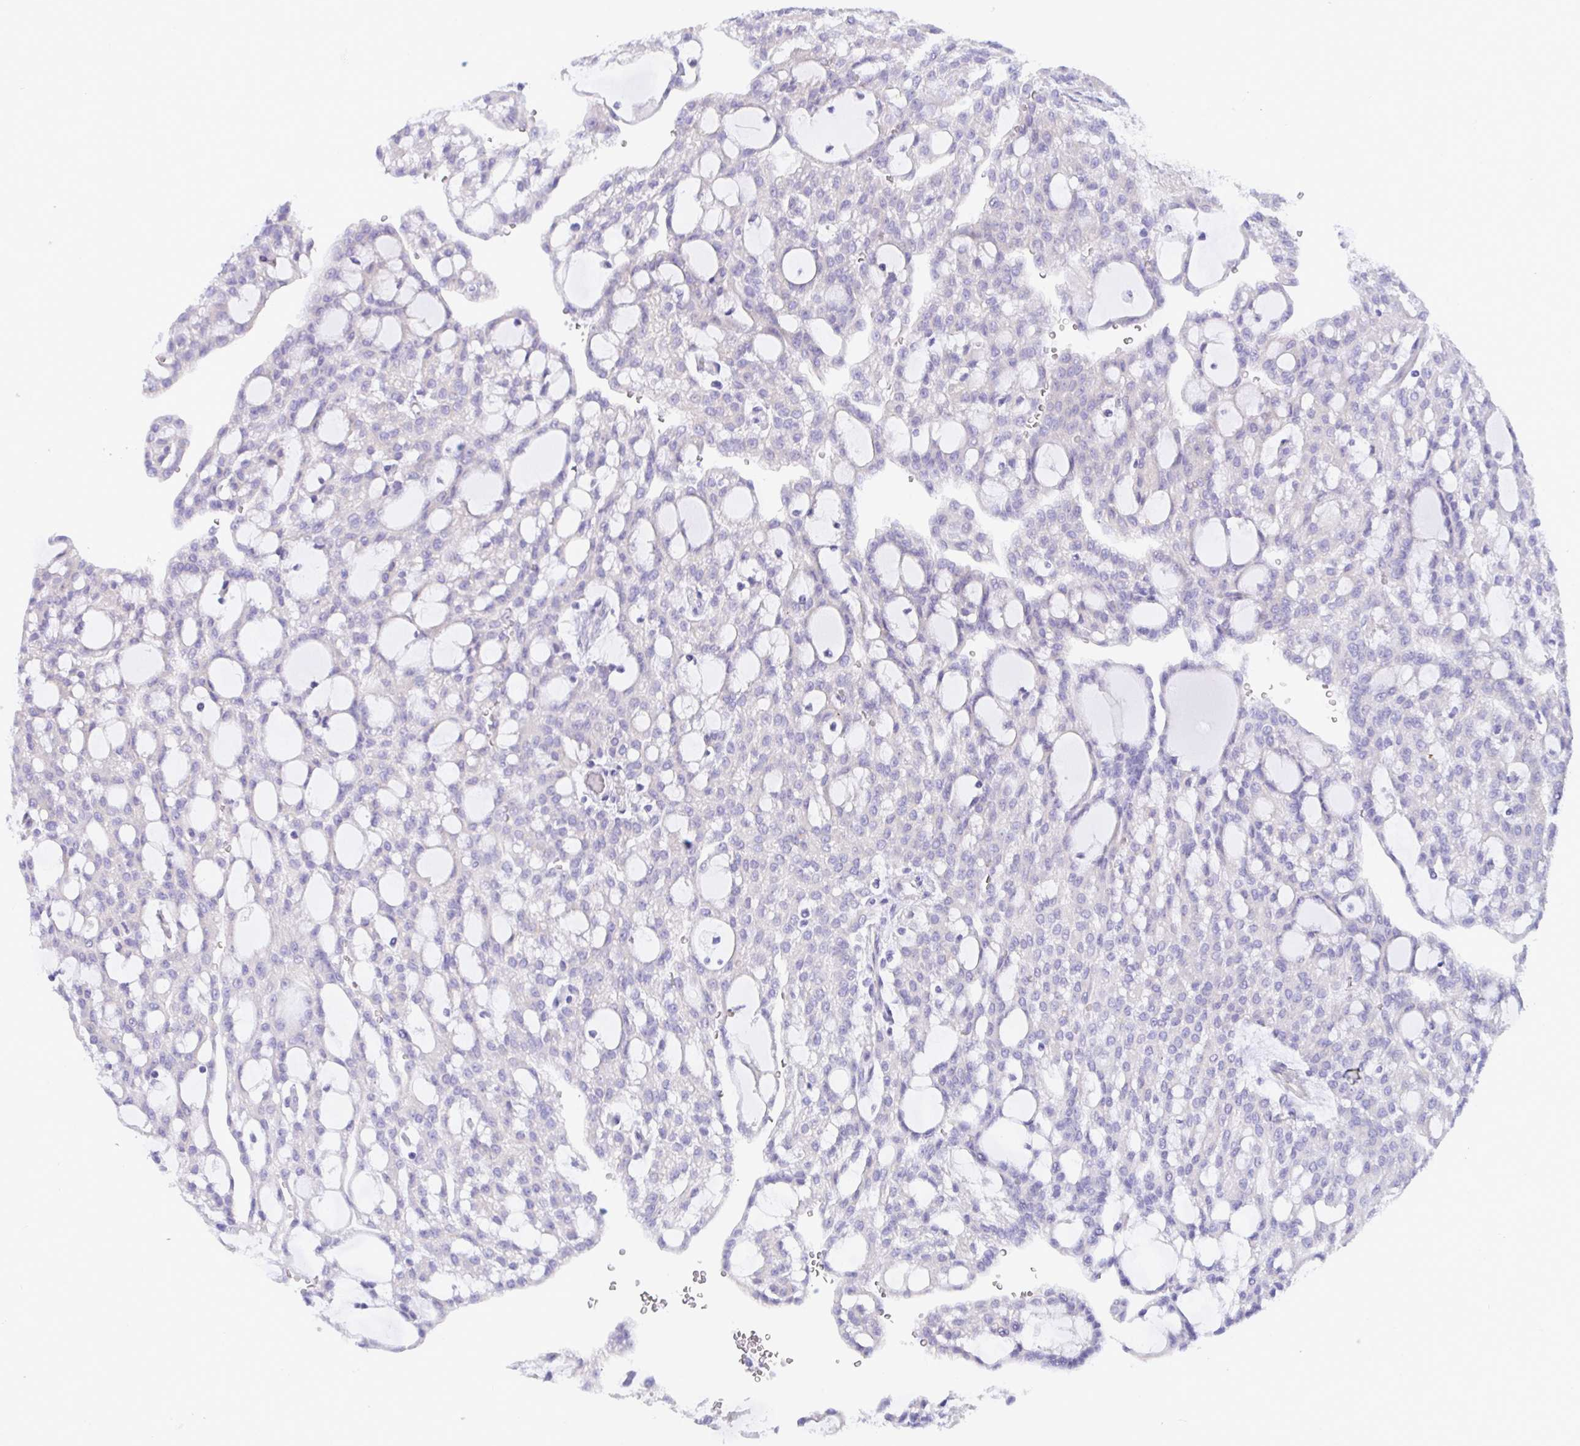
{"staining": {"intensity": "negative", "quantity": "none", "location": "none"}, "tissue": "renal cancer", "cell_type": "Tumor cells", "image_type": "cancer", "snomed": [{"axis": "morphology", "description": "Adenocarcinoma, NOS"}, {"axis": "topography", "description": "Kidney"}], "caption": "This is an IHC photomicrograph of renal adenocarcinoma. There is no positivity in tumor cells.", "gene": "CEP170B", "patient": {"sex": "male", "age": 63}}